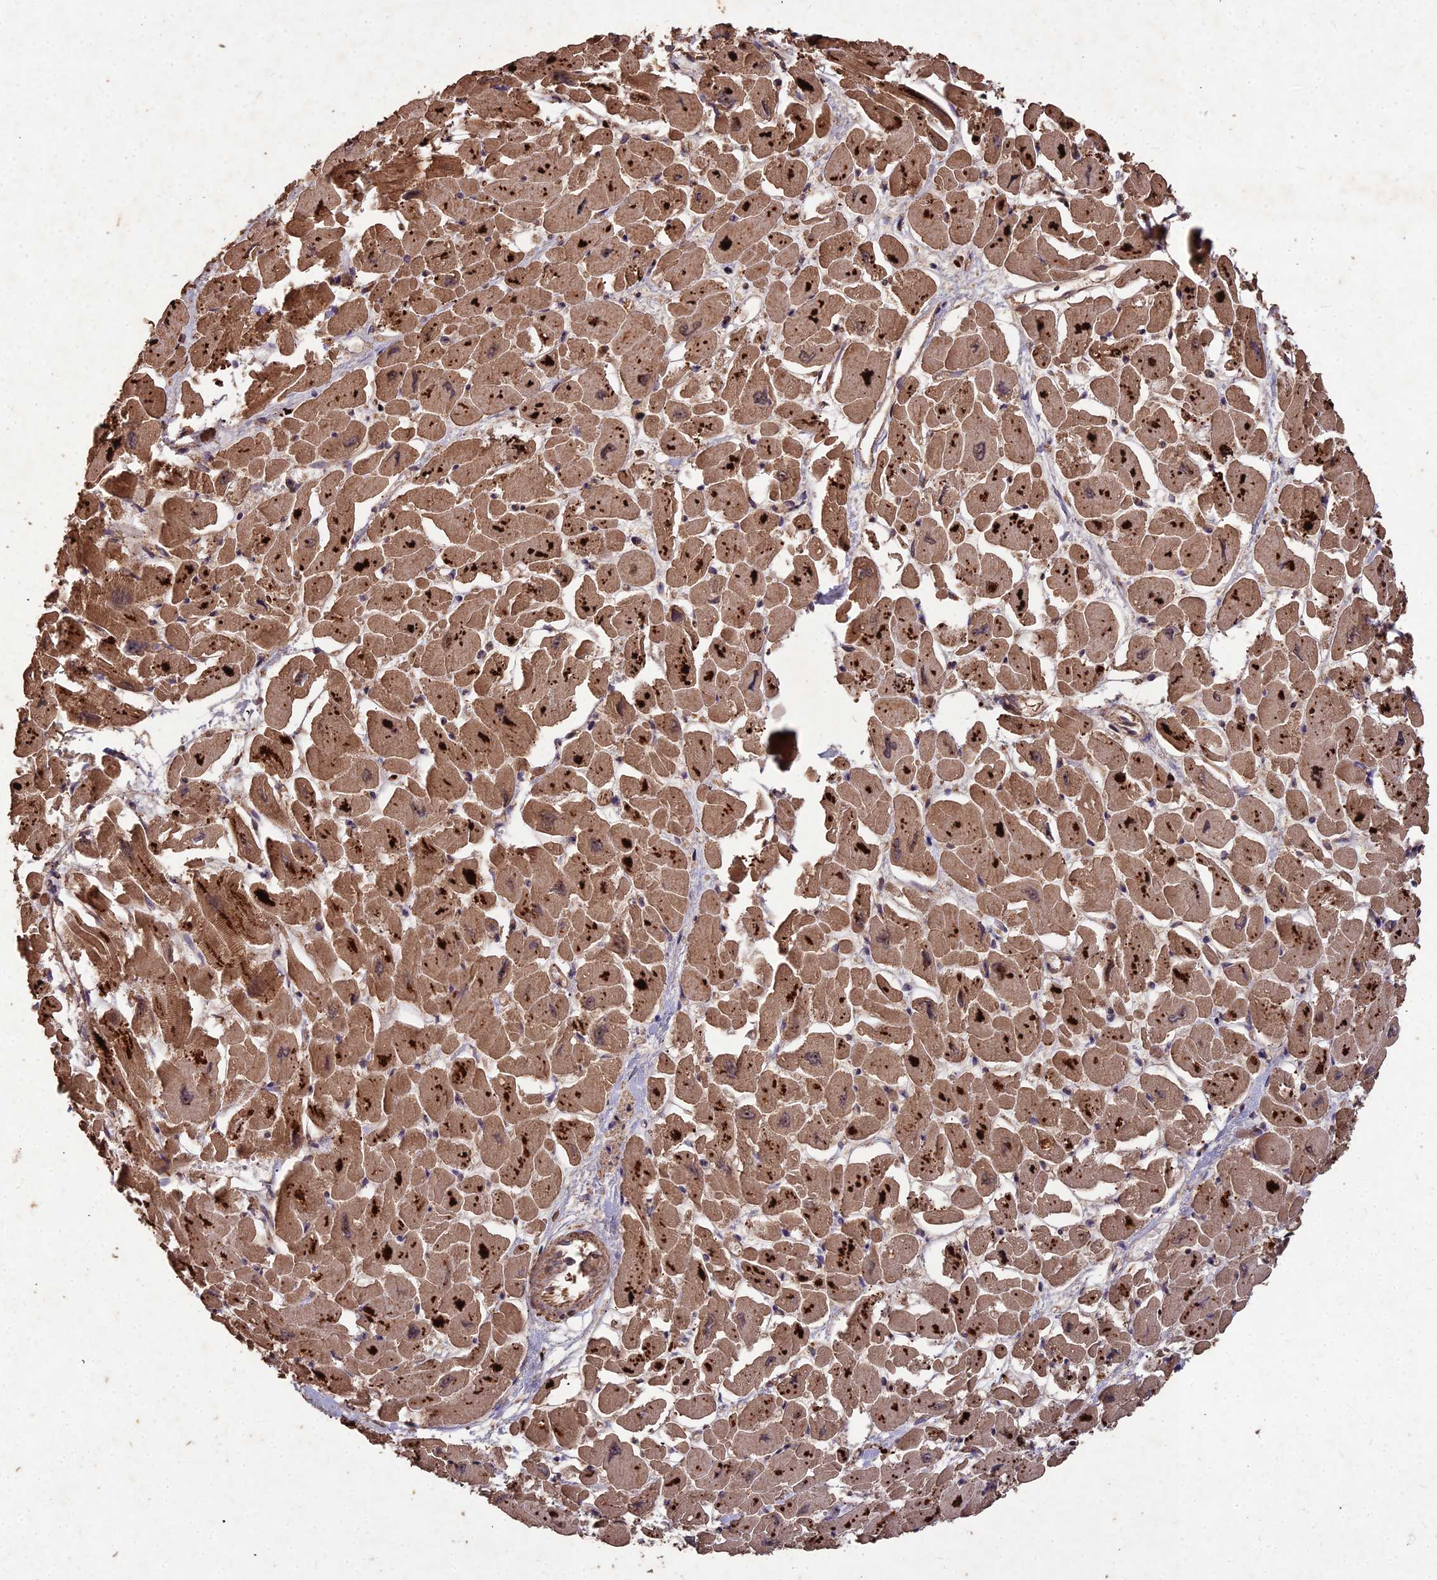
{"staining": {"intensity": "moderate", "quantity": ">75%", "location": "cytoplasmic/membranous"}, "tissue": "heart muscle", "cell_type": "Cardiomyocytes", "image_type": "normal", "snomed": [{"axis": "morphology", "description": "Normal tissue, NOS"}, {"axis": "topography", "description": "Heart"}], "caption": "This is an image of immunohistochemistry (IHC) staining of normal heart muscle, which shows moderate staining in the cytoplasmic/membranous of cardiomyocytes.", "gene": "SYMPK", "patient": {"sex": "male", "age": 54}}